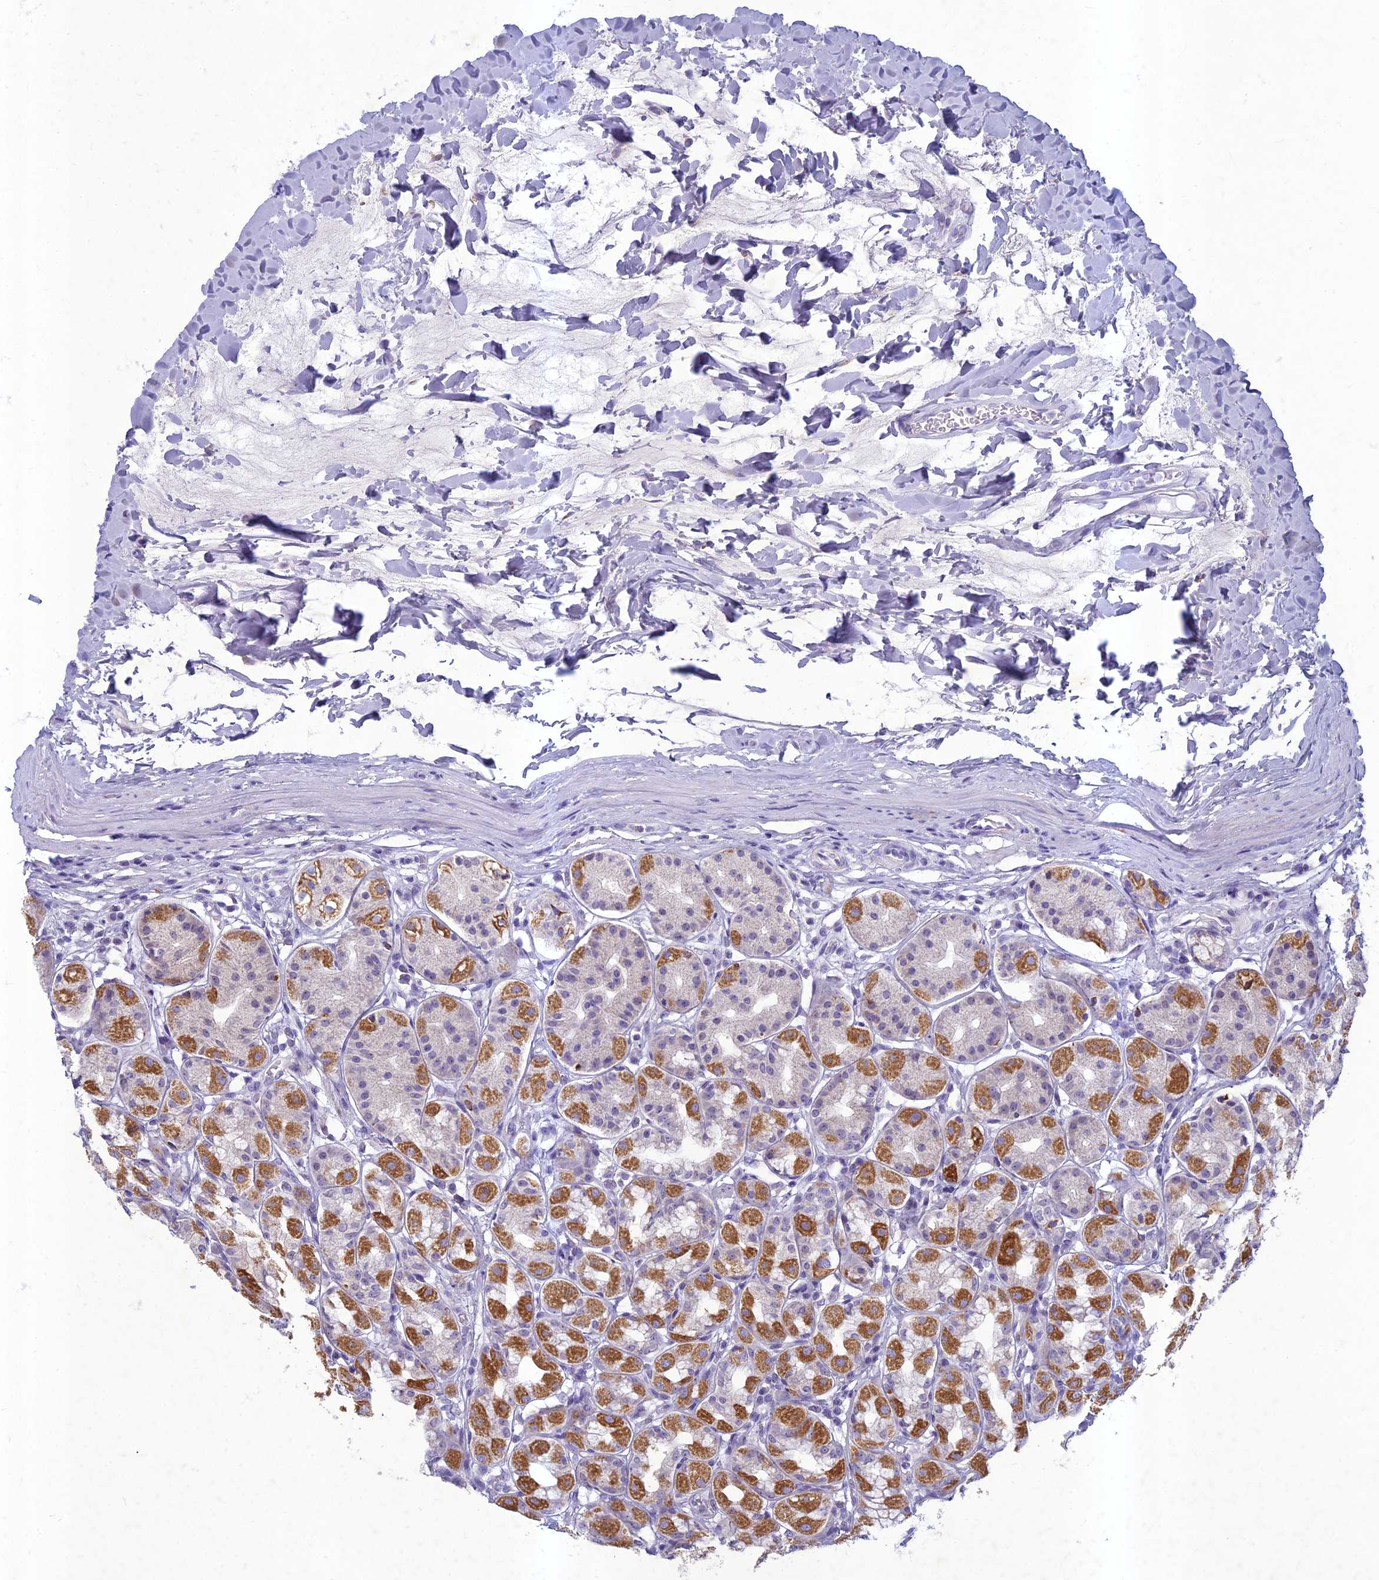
{"staining": {"intensity": "strong", "quantity": "<25%", "location": "cytoplasmic/membranous"}, "tissue": "stomach", "cell_type": "Glandular cells", "image_type": "normal", "snomed": [{"axis": "morphology", "description": "Normal tissue, NOS"}, {"axis": "topography", "description": "Stomach"}, {"axis": "topography", "description": "Stomach, lower"}], "caption": "Stomach stained with IHC demonstrates strong cytoplasmic/membranous expression in about <25% of glandular cells.", "gene": "HIGD1A", "patient": {"sex": "female", "age": 56}}